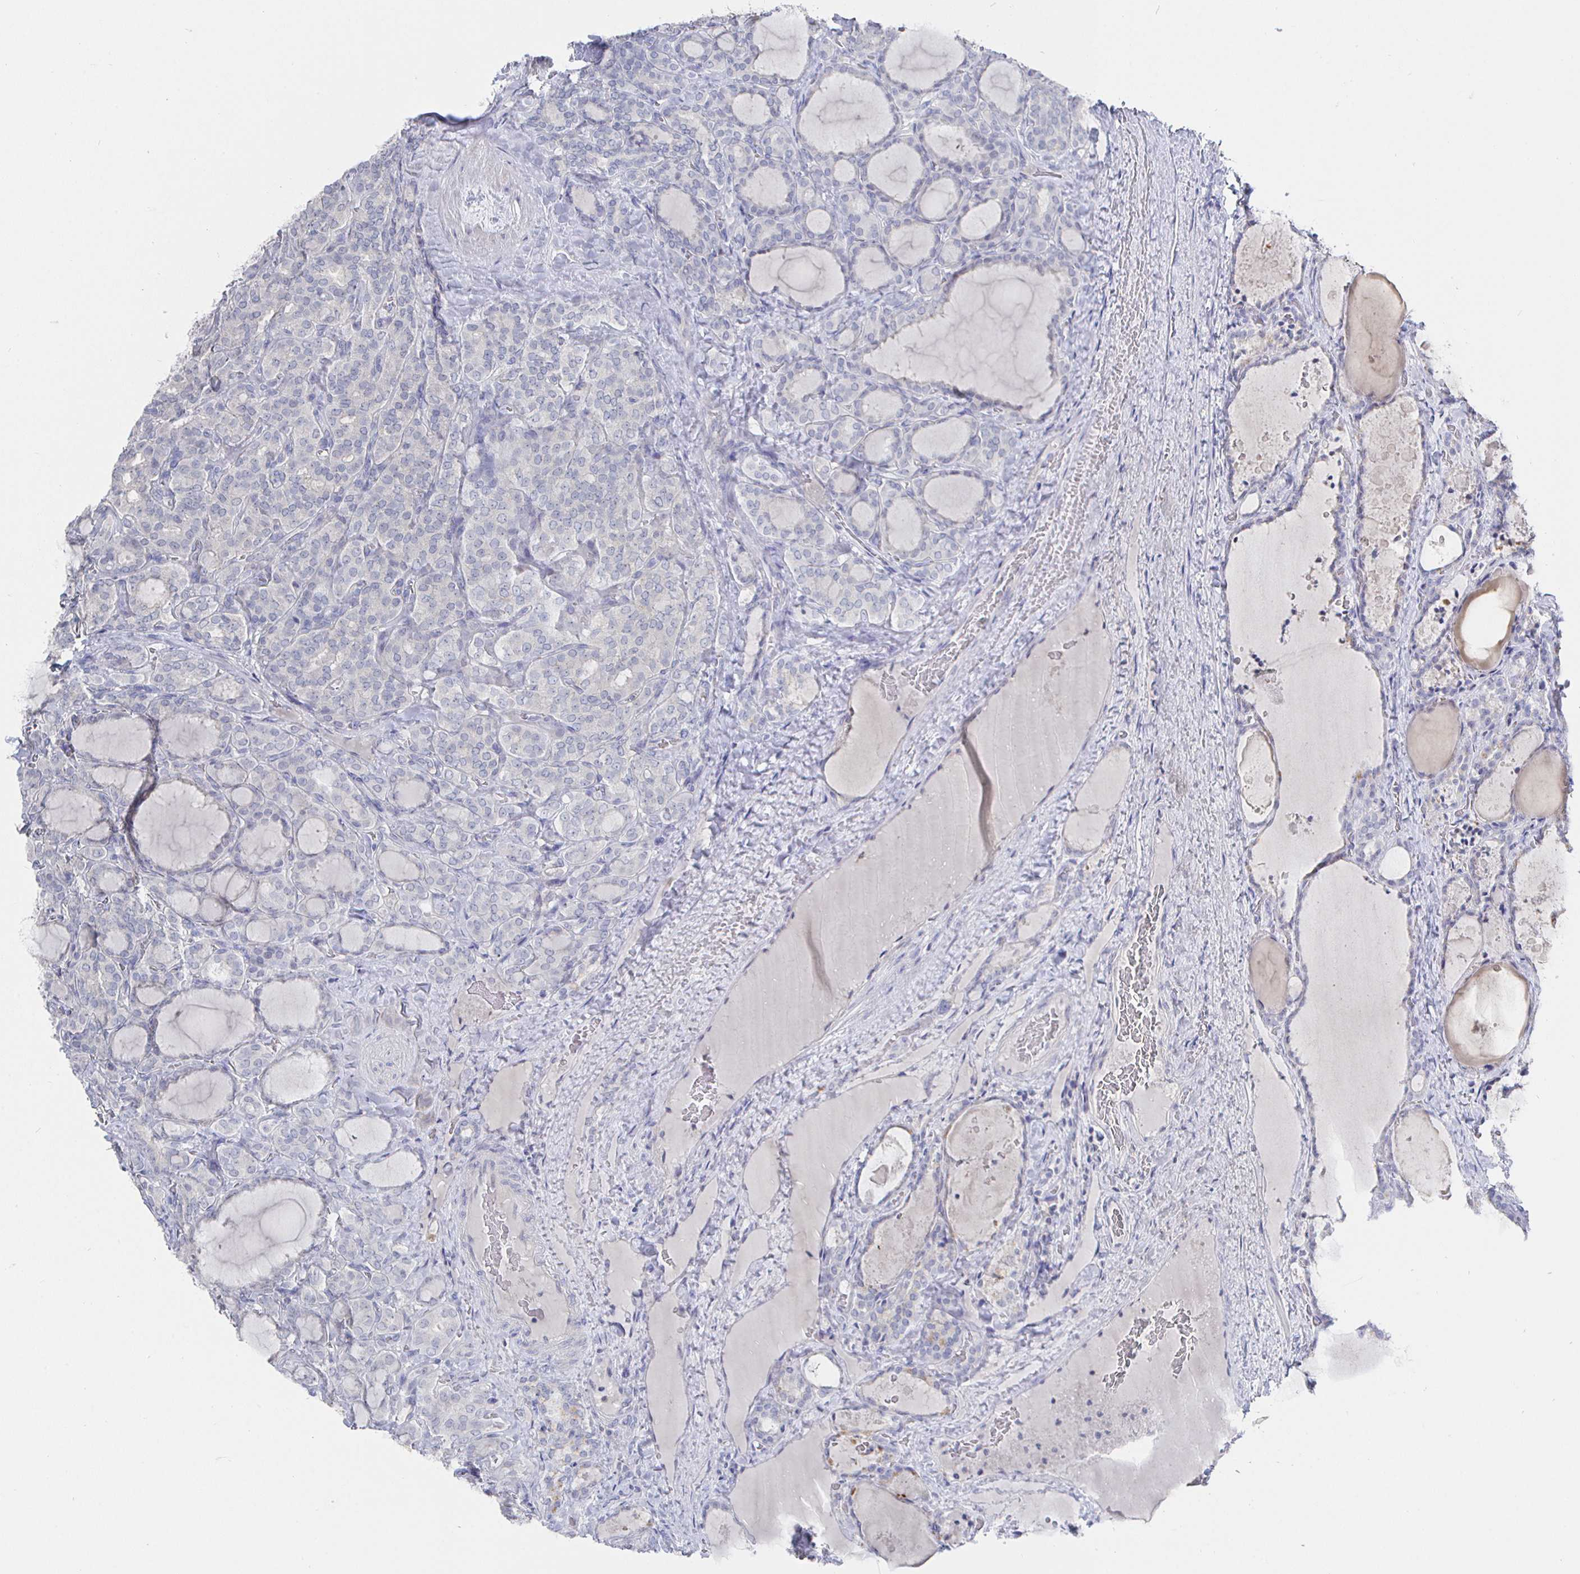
{"staining": {"intensity": "negative", "quantity": "none", "location": "none"}, "tissue": "thyroid cancer", "cell_type": "Tumor cells", "image_type": "cancer", "snomed": [{"axis": "morphology", "description": "Normal tissue, NOS"}, {"axis": "morphology", "description": "Follicular adenoma carcinoma, NOS"}, {"axis": "topography", "description": "Thyroid gland"}], "caption": "Immunohistochemical staining of human thyroid cancer (follicular adenoma carcinoma) demonstrates no significant expression in tumor cells.", "gene": "LRRC23", "patient": {"sex": "female", "age": 31}}